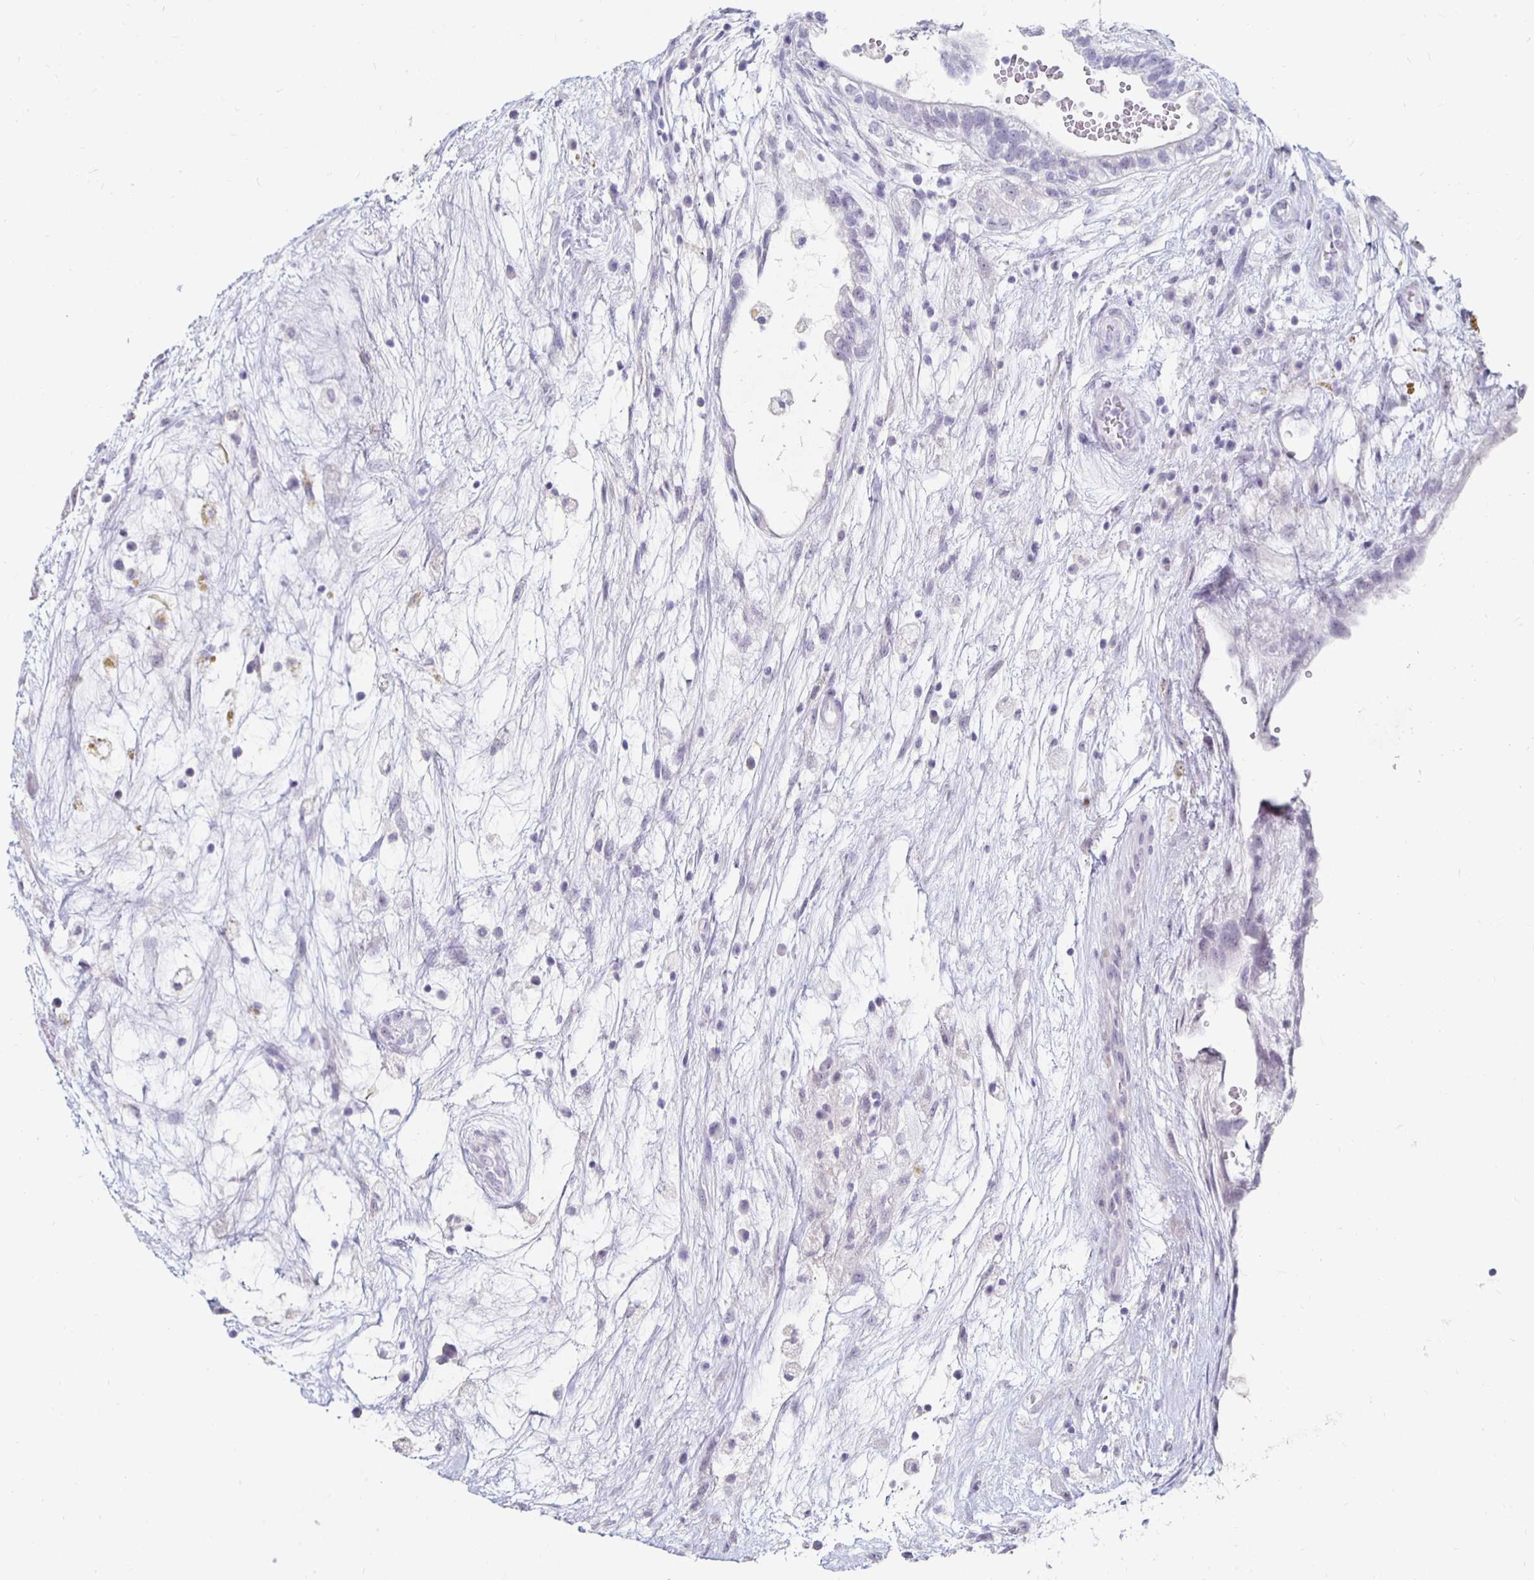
{"staining": {"intensity": "negative", "quantity": "none", "location": "none"}, "tissue": "testis cancer", "cell_type": "Tumor cells", "image_type": "cancer", "snomed": [{"axis": "morphology", "description": "Normal tissue, NOS"}, {"axis": "morphology", "description": "Carcinoma, Embryonal, NOS"}, {"axis": "topography", "description": "Testis"}], "caption": "There is no significant expression in tumor cells of embryonal carcinoma (testis).", "gene": "KCNQ2", "patient": {"sex": "male", "age": 32}}